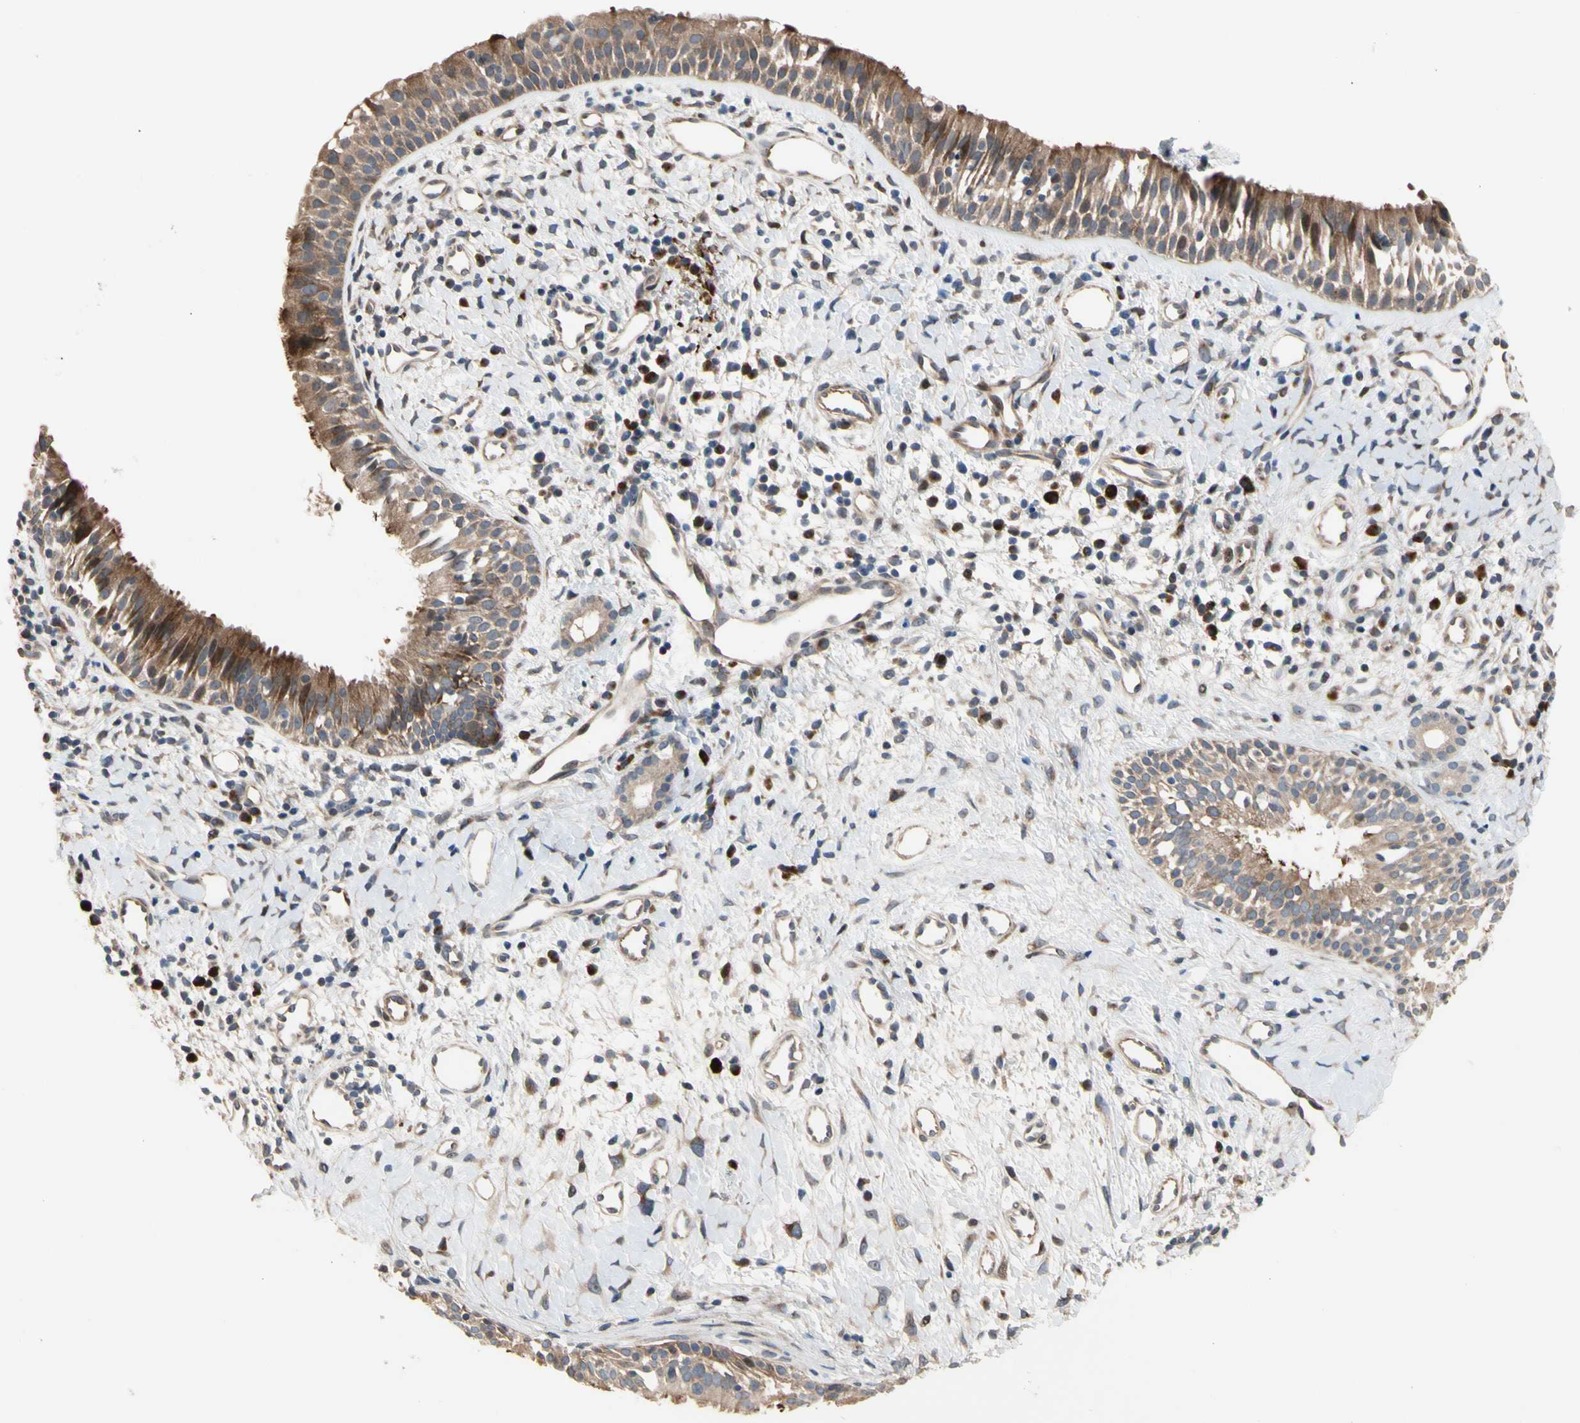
{"staining": {"intensity": "moderate", "quantity": ">75%", "location": "cytoplasmic/membranous"}, "tissue": "nasopharynx", "cell_type": "Respiratory epithelial cells", "image_type": "normal", "snomed": [{"axis": "morphology", "description": "Normal tissue, NOS"}, {"axis": "topography", "description": "Nasopharynx"}], "caption": "This image reveals benign nasopharynx stained with immunohistochemistry (IHC) to label a protein in brown. The cytoplasmic/membranous of respiratory epithelial cells show moderate positivity for the protein. Nuclei are counter-stained blue.", "gene": "HMGCR", "patient": {"sex": "male", "age": 22}}